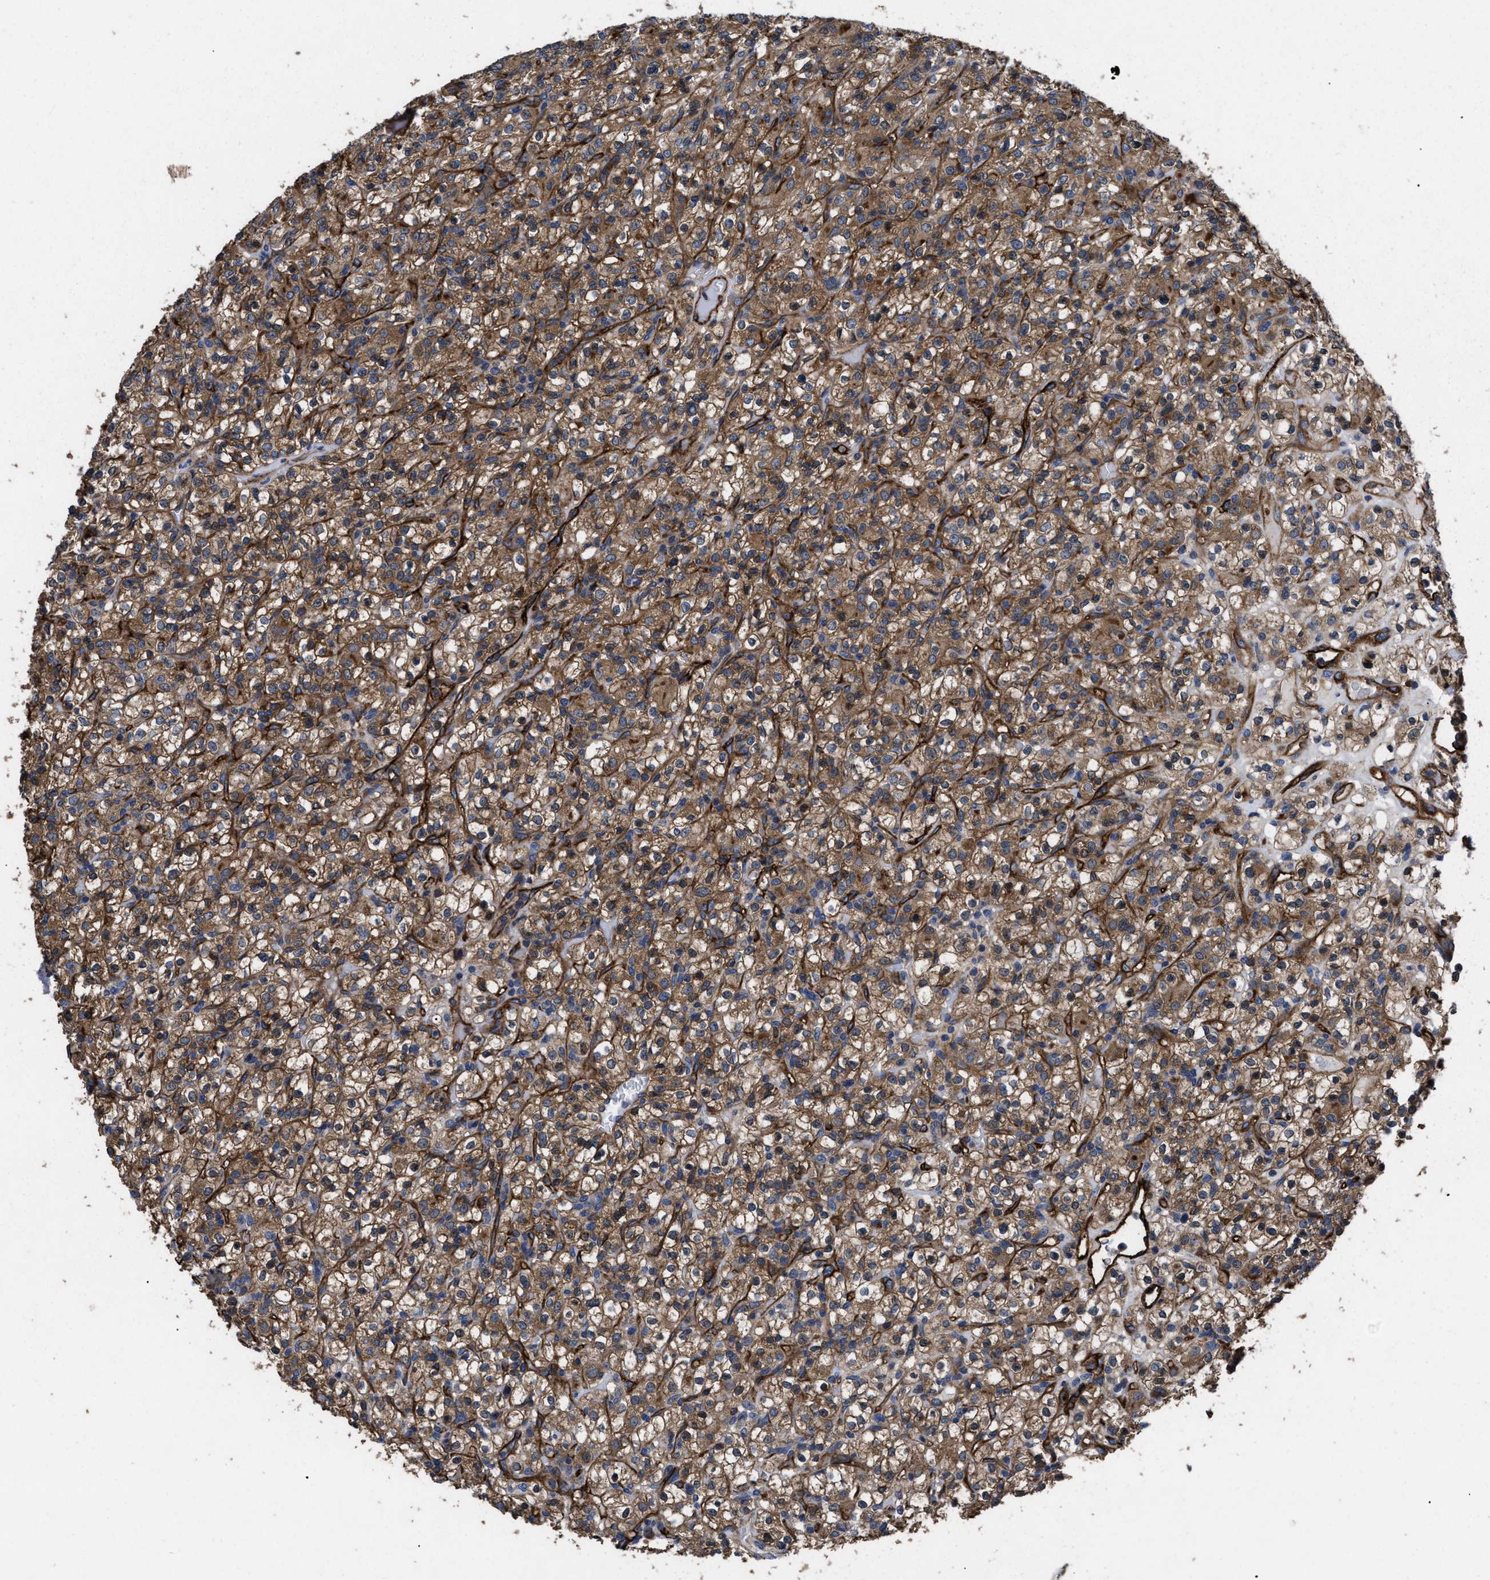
{"staining": {"intensity": "moderate", "quantity": ">75%", "location": "cytoplasmic/membranous"}, "tissue": "renal cancer", "cell_type": "Tumor cells", "image_type": "cancer", "snomed": [{"axis": "morphology", "description": "Normal tissue, NOS"}, {"axis": "morphology", "description": "Adenocarcinoma, NOS"}, {"axis": "topography", "description": "Kidney"}], "caption": "A histopathology image showing moderate cytoplasmic/membranous expression in approximately >75% of tumor cells in renal cancer, as visualized by brown immunohistochemical staining.", "gene": "NT5E", "patient": {"sex": "female", "age": 72}}